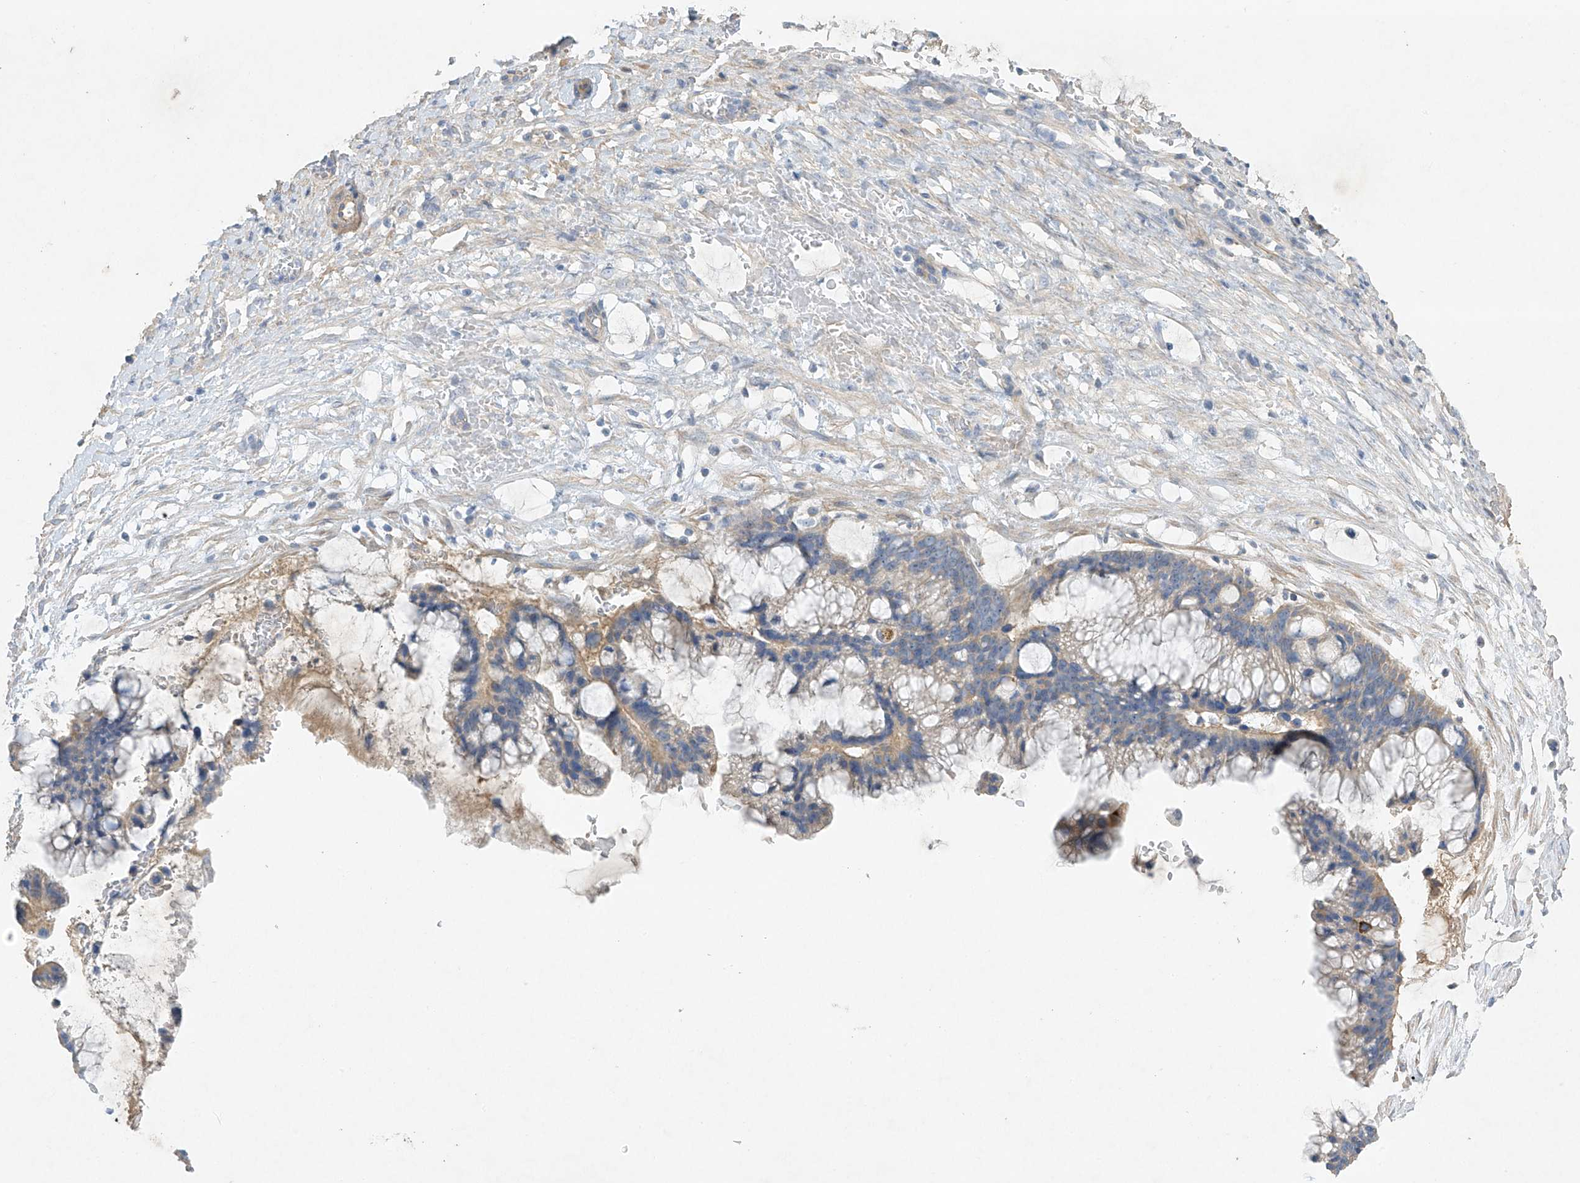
{"staining": {"intensity": "negative", "quantity": "none", "location": "none"}, "tissue": "ovarian cancer", "cell_type": "Tumor cells", "image_type": "cancer", "snomed": [{"axis": "morphology", "description": "Cystadenocarcinoma, mucinous, NOS"}, {"axis": "topography", "description": "Ovary"}], "caption": "IHC image of neoplastic tissue: ovarian mucinous cystadenocarcinoma stained with DAB (3,3'-diaminobenzidine) exhibits no significant protein positivity in tumor cells. The staining was performed using DAB to visualize the protein expression in brown, while the nuclei were stained in blue with hematoxylin (Magnification: 20x).", "gene": "PRSS12", "patient": {"sex": "female", "age": 37}}